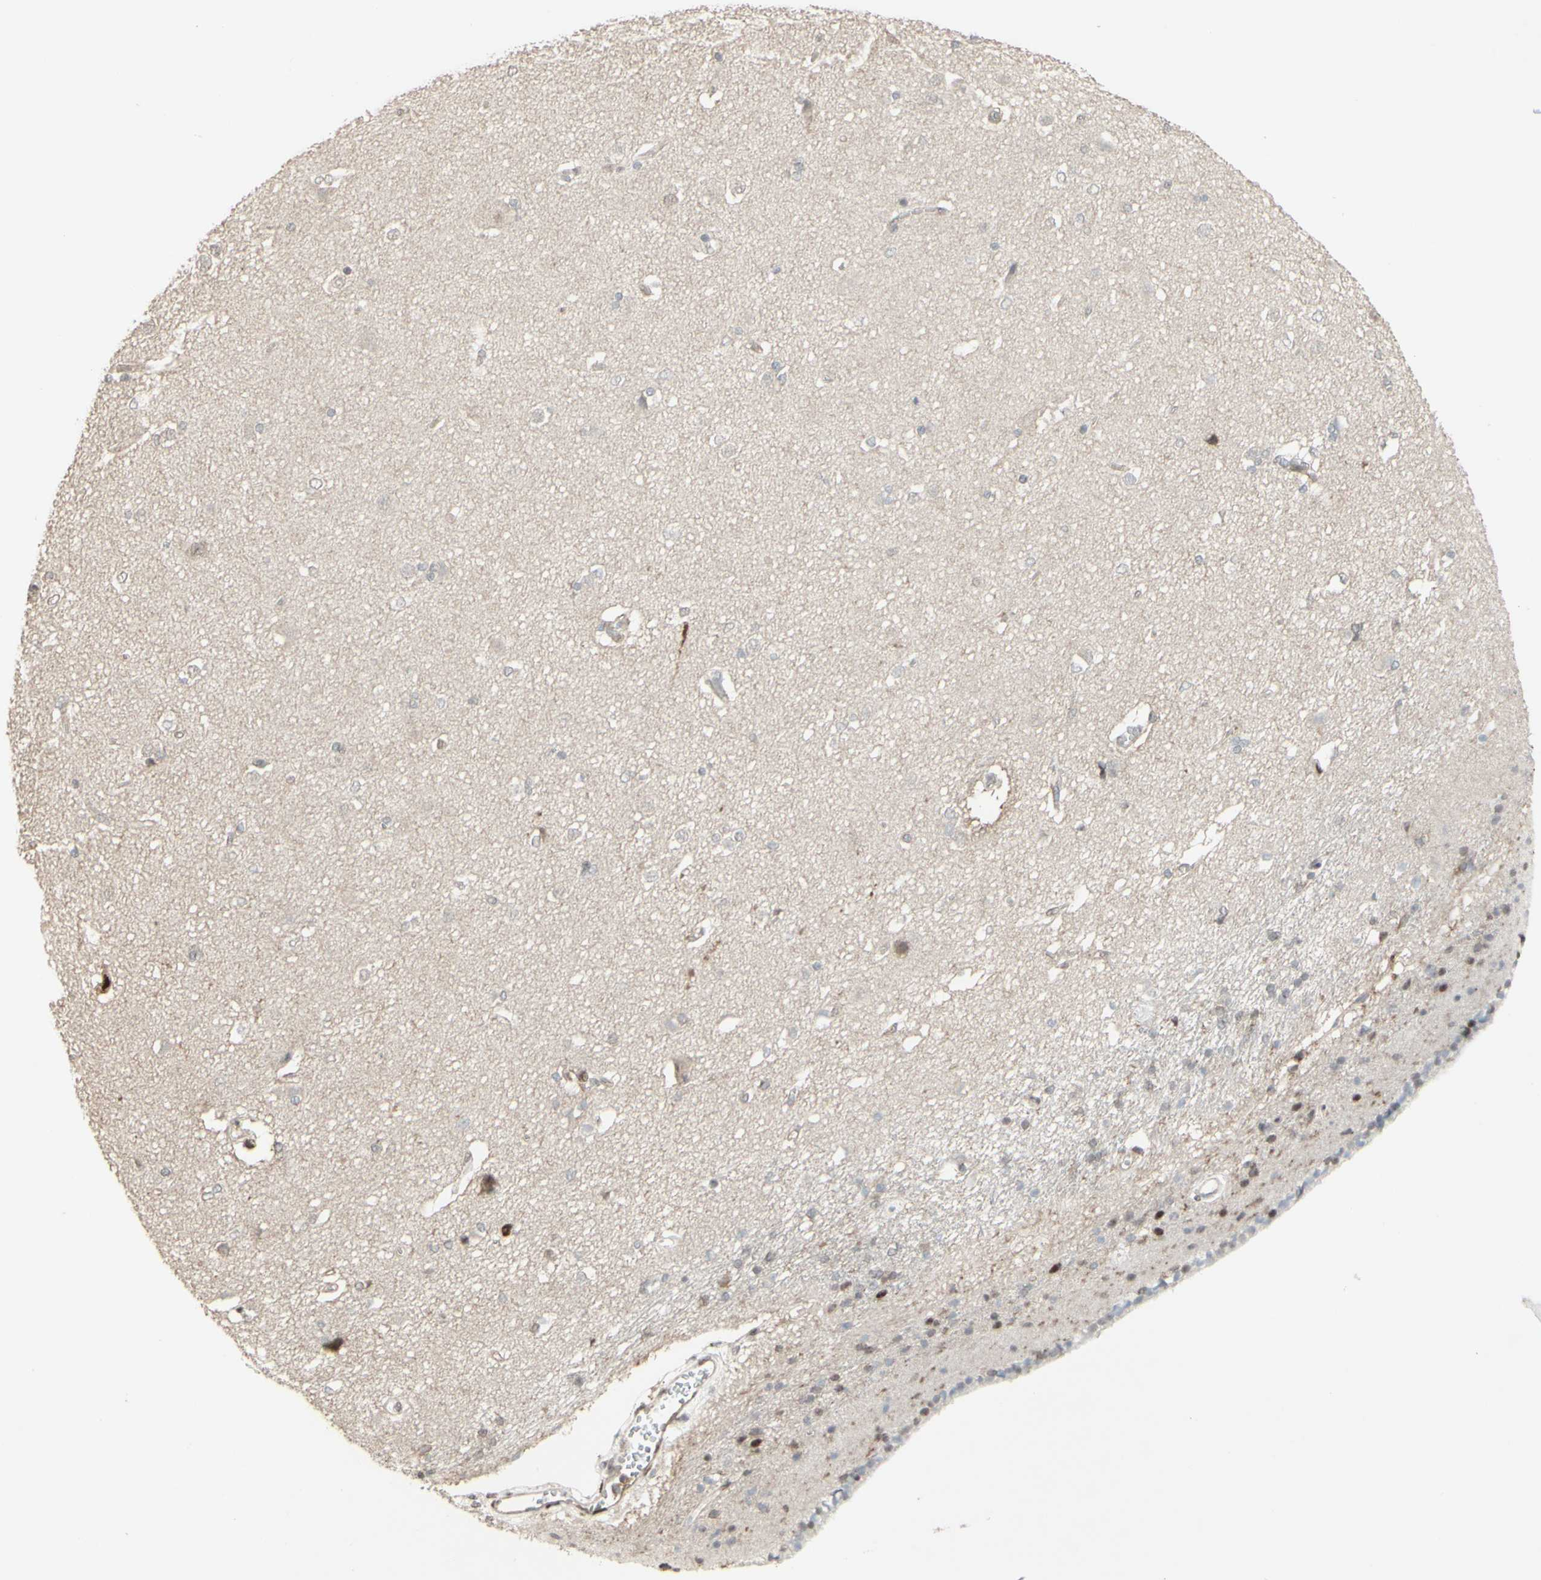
{"staining": {"intensity": "negative", "quantity": "none", "location": "none"}, "tissue": "caudate", "cell_type": "Glial cells", "image_type": "normal", "snomed": [{"axis": "morphology", "description": "Normal tissue, NOS"}, {"axis": "topography", "description": "Lateral ventricle wall"}], "caption": "Immunohistochemistry photomicrograph of normal caudate: caudate stained with DAB demonstrates no significant protein expression in glial cells.", "gene": "CD33", "patient": {"sex": "female", "age": 19}}